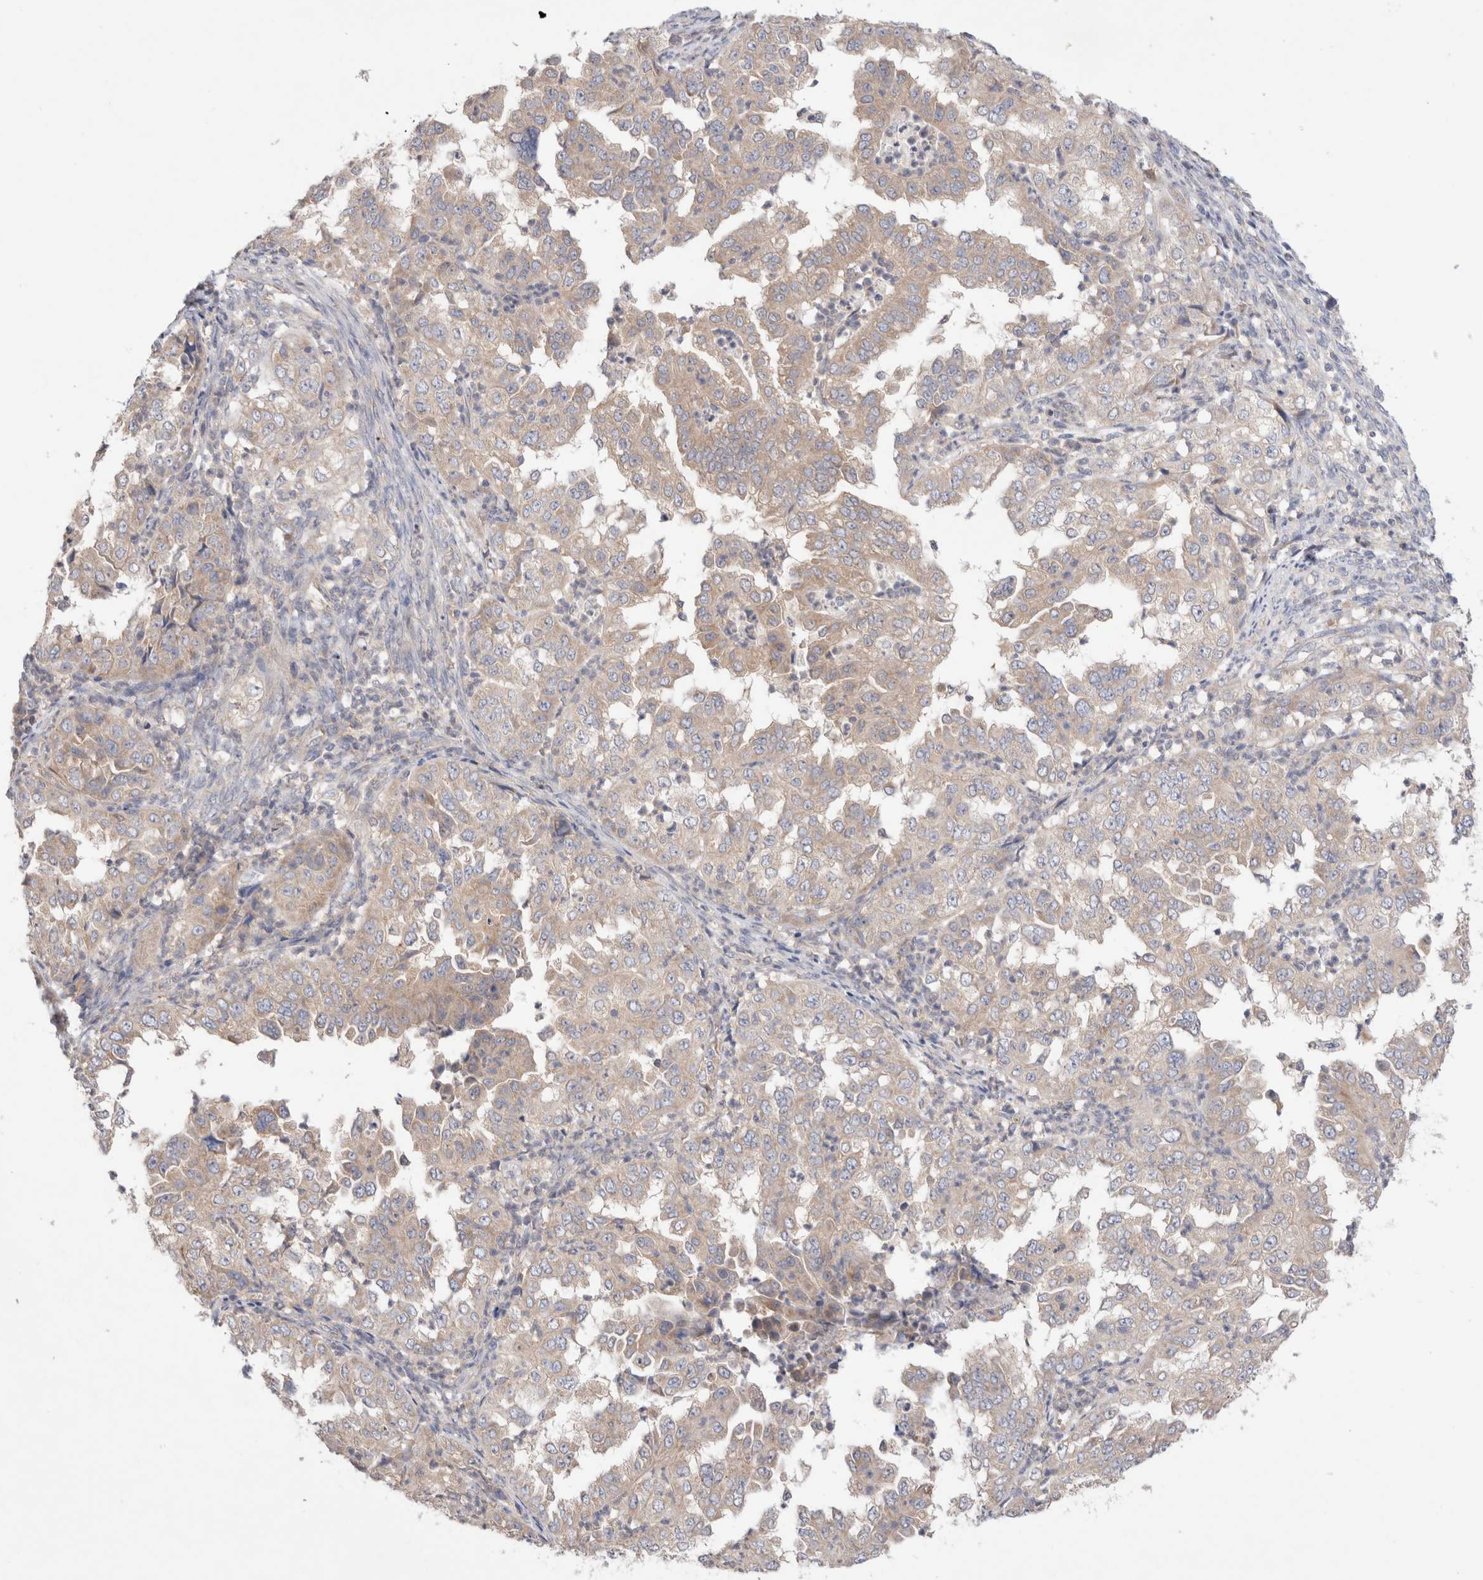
{"staining": {"intensity": "weak", "quantity": "25%-75%", "location": "cytoplasmic/membranous"}, "tissue": "endometrial cancer", "cell_type": "Tumor cells", "image_type": "cancer", "snomed": [{"axis": "morphology", "description": "Adenocarcinoma, NOS"}, {"axis": "topography", "description": "Endometrium"}], "caption": "Tumor cells show low levels of weak cytoplasmic/membranous positivity in about 25%-75% of cells in endometrial cancer.", "gene": "IFT74", "patient": {"sex": "female", "age": 85}}